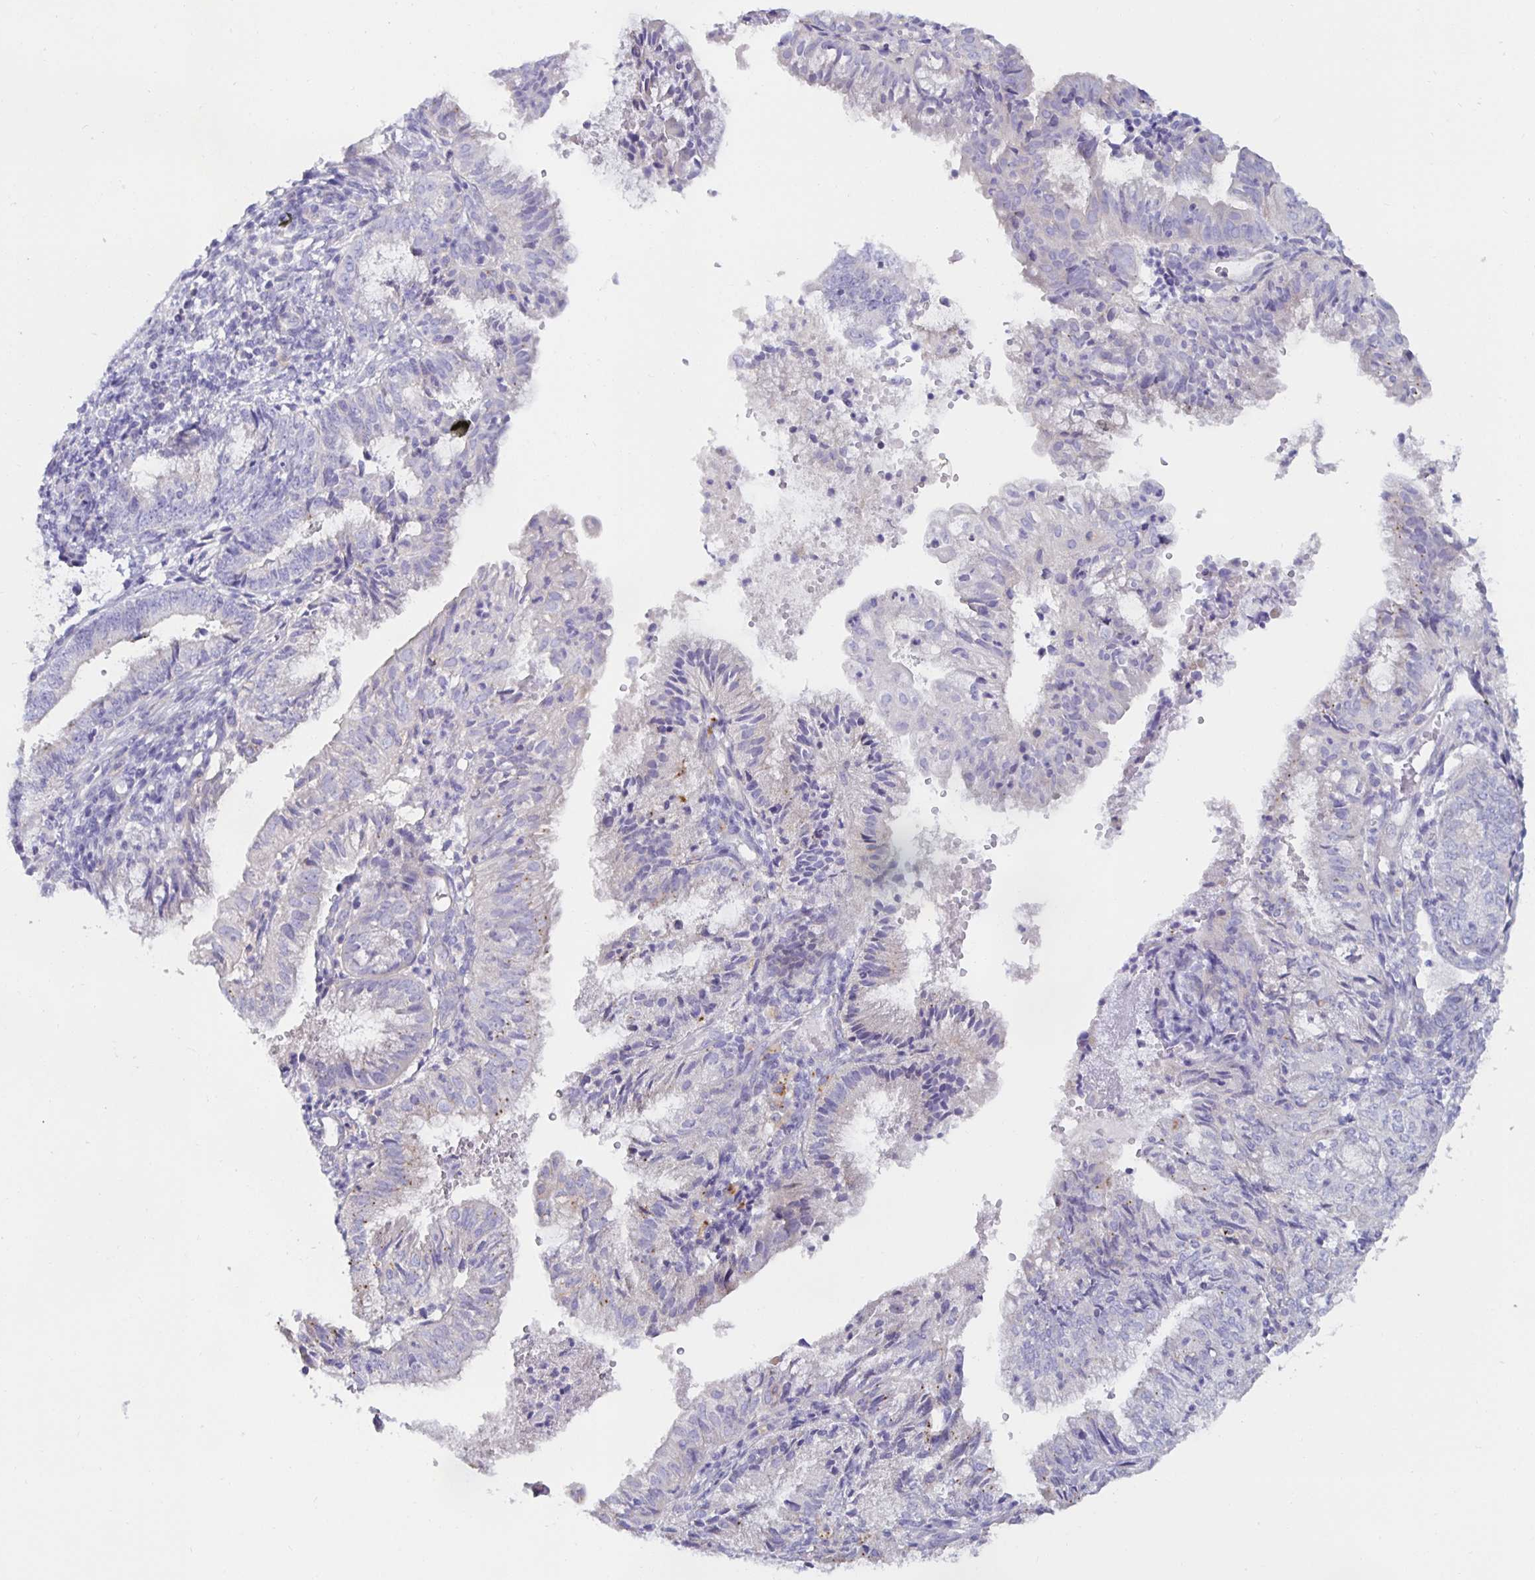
{"staining": {"intensity": "negative", "quantity": "none", "location": "none"}, "tissue": "endometrial cancer", "cell_type": "Tumor cells", "image_type": "cancer", "snomed": [{"axis": "morphology", "description": "Adenocarcinoma, NOS"}, {"axis": "topography", "description": "Endometrium"}], "caption": "Tumor cells show no significant staining in endometrial adenocarcinoma.", "gene": "METTL22", "patient": {"sex": "female", "age": 55}}